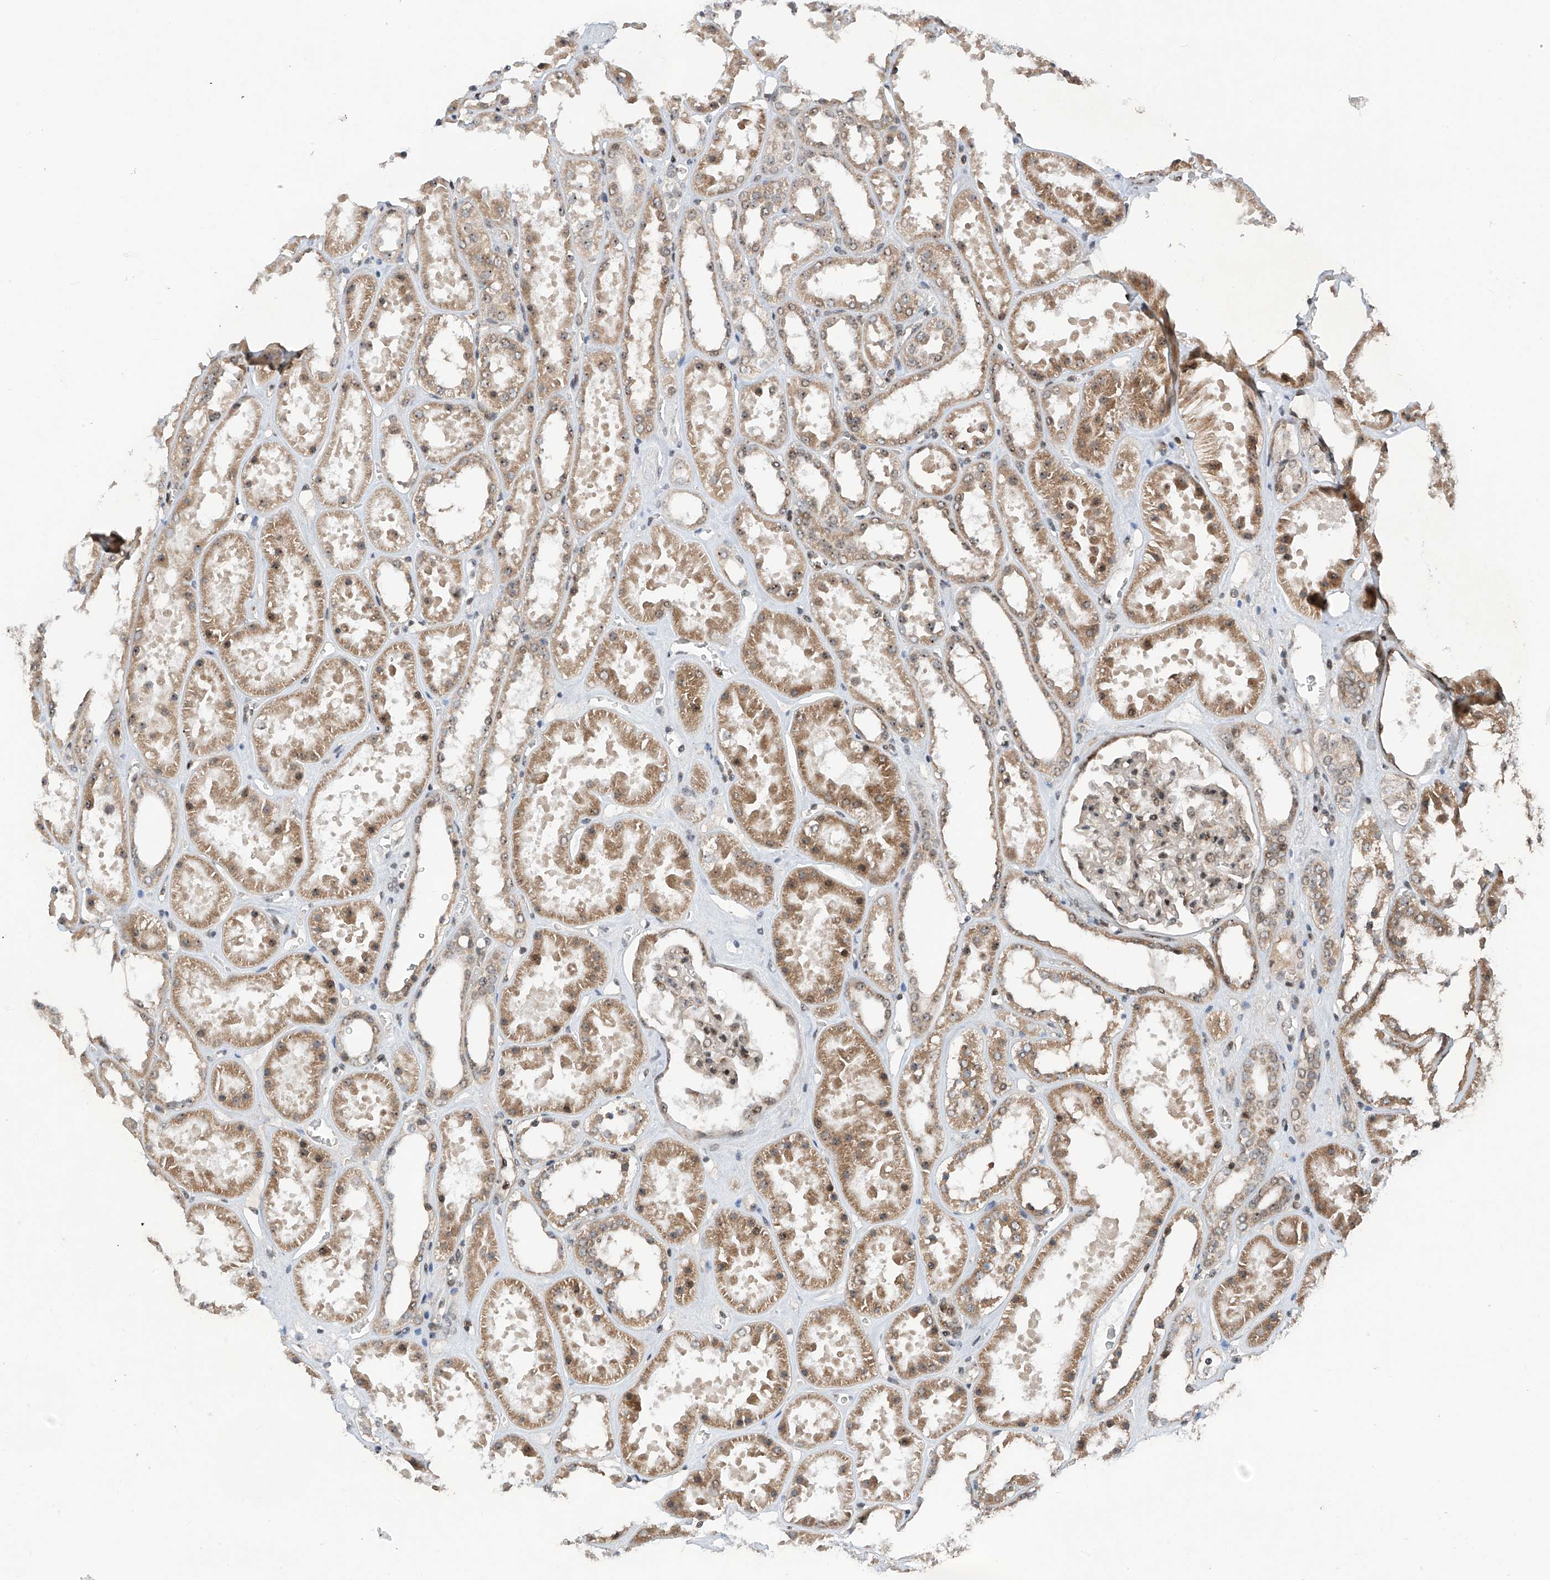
{"staining": {"intensity": "weak", "quantity": "25%-75%", "location": "nuclear"}, "tissue": "kidney", "cell_type": "Cells in glomeruli", "image_type": "normal", "snomed": [{"axis": "morphology", "description": "Normal tissue, NOS"}, {"axis": "topography", "description": "Kidney"}], "caption": "Immunohistochemical staining of normal kidney reveals weak nuclear protein staining in approximately 25%-75% of cells in glomeruli. Using DAB (brown) and hematoxylin (blue) stains, captured at high magnification using brightfield microscopy.", "gene": "C1orf131", "patient": {"sex": "female", "age": 41}}